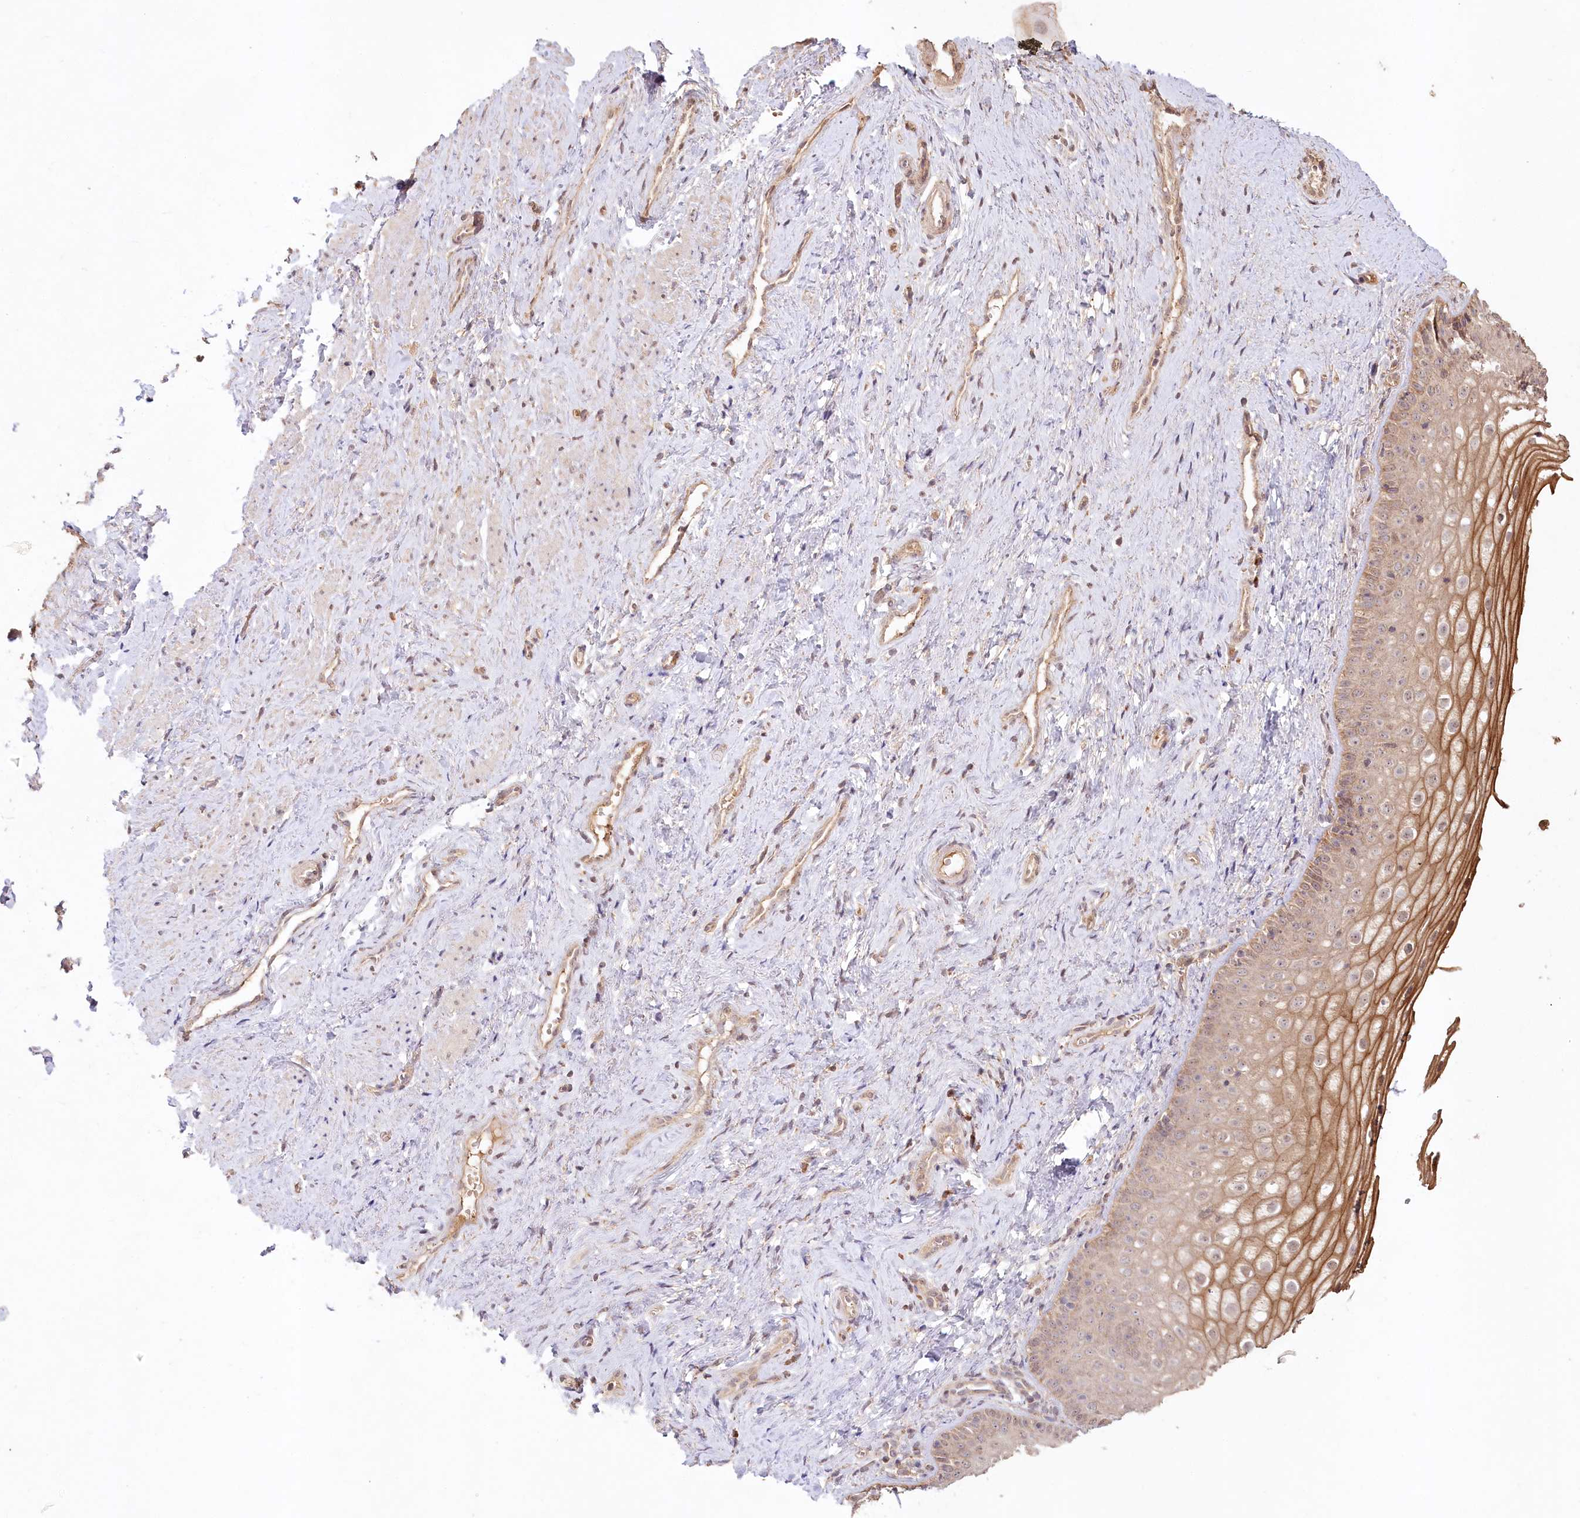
{"staining": {"intensity": "moderate", "quantity": ">75%", "location": "cytoplasmic/membranous"}, "tissue": "vagina", "cell_type": "Squamous epithelial cells", "image_type": "normal", "snomed": [{"axis": "morphology", "description": "Normal tissue, NOS"}, {"axis": "topography", "description": "Vagina"}], "caption": "Brown immunohistochemical staining in unremarkable vagina displays moderate cytoplasmic/membranous staining in about >75% of squamous epithelial cells.", "gene": "IRAK1BP1", "patient": {"sex": "female", "age": 46}}